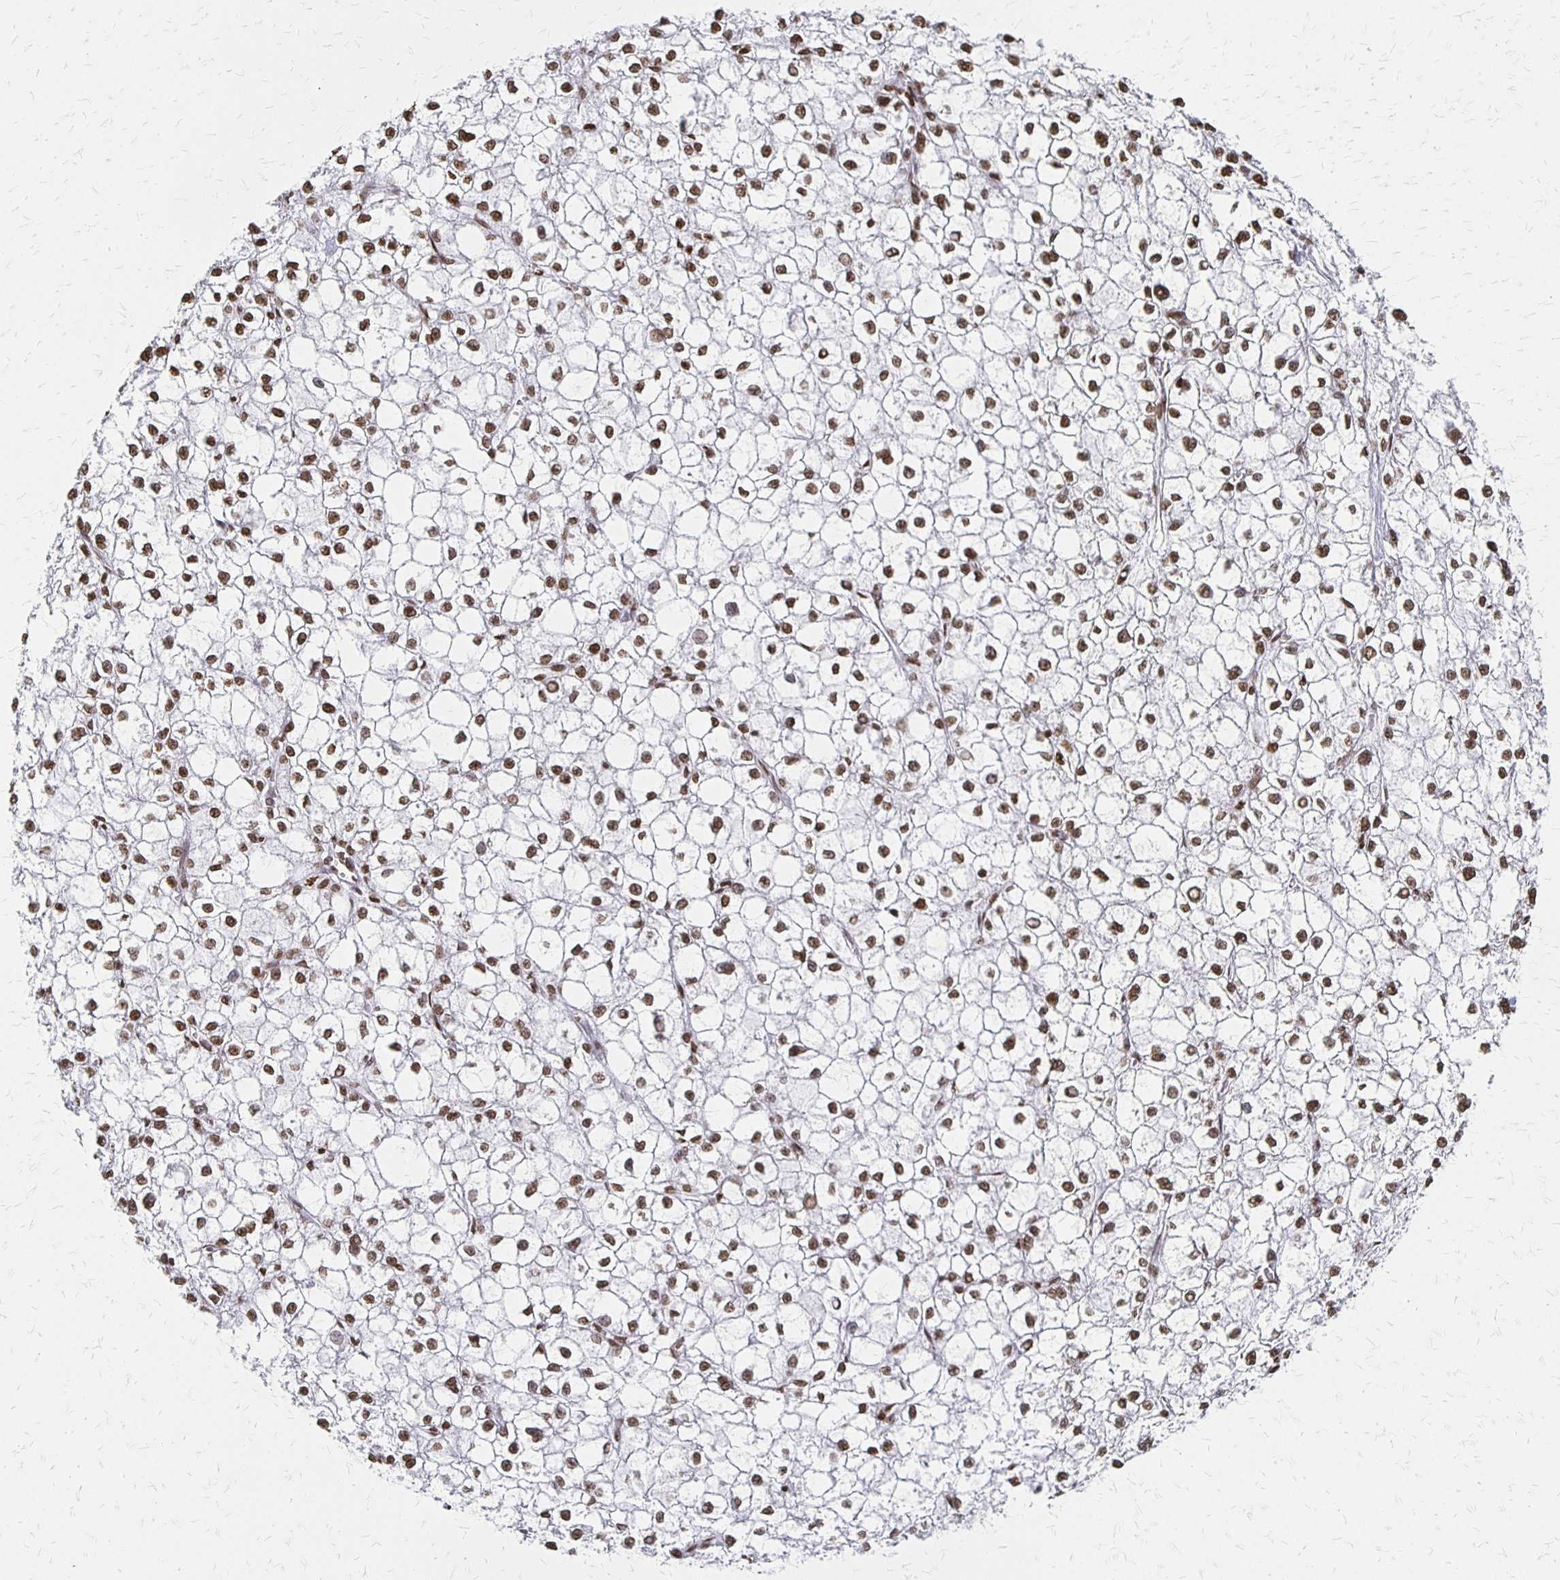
{"staining": {"intensity": "moderate", "quantity": ">75%", "location": "nuclear"}, "tissue": "liver cancer", "cell_type": "Tumor cells", "image_type": "cancer", "snomed": [{"axis": "morphology", "description": "Carcinoma, Hepatocellular, NOS"}, {"axis": "topography", "description": "Liver"}], "caption": "Liver hepatocellular carcinoma stained for a protein demonstrates moderate nuclear positivity in tumor cells.", "gene": "ZNF280C", "patient": {"sex": "female", "age": 43}}